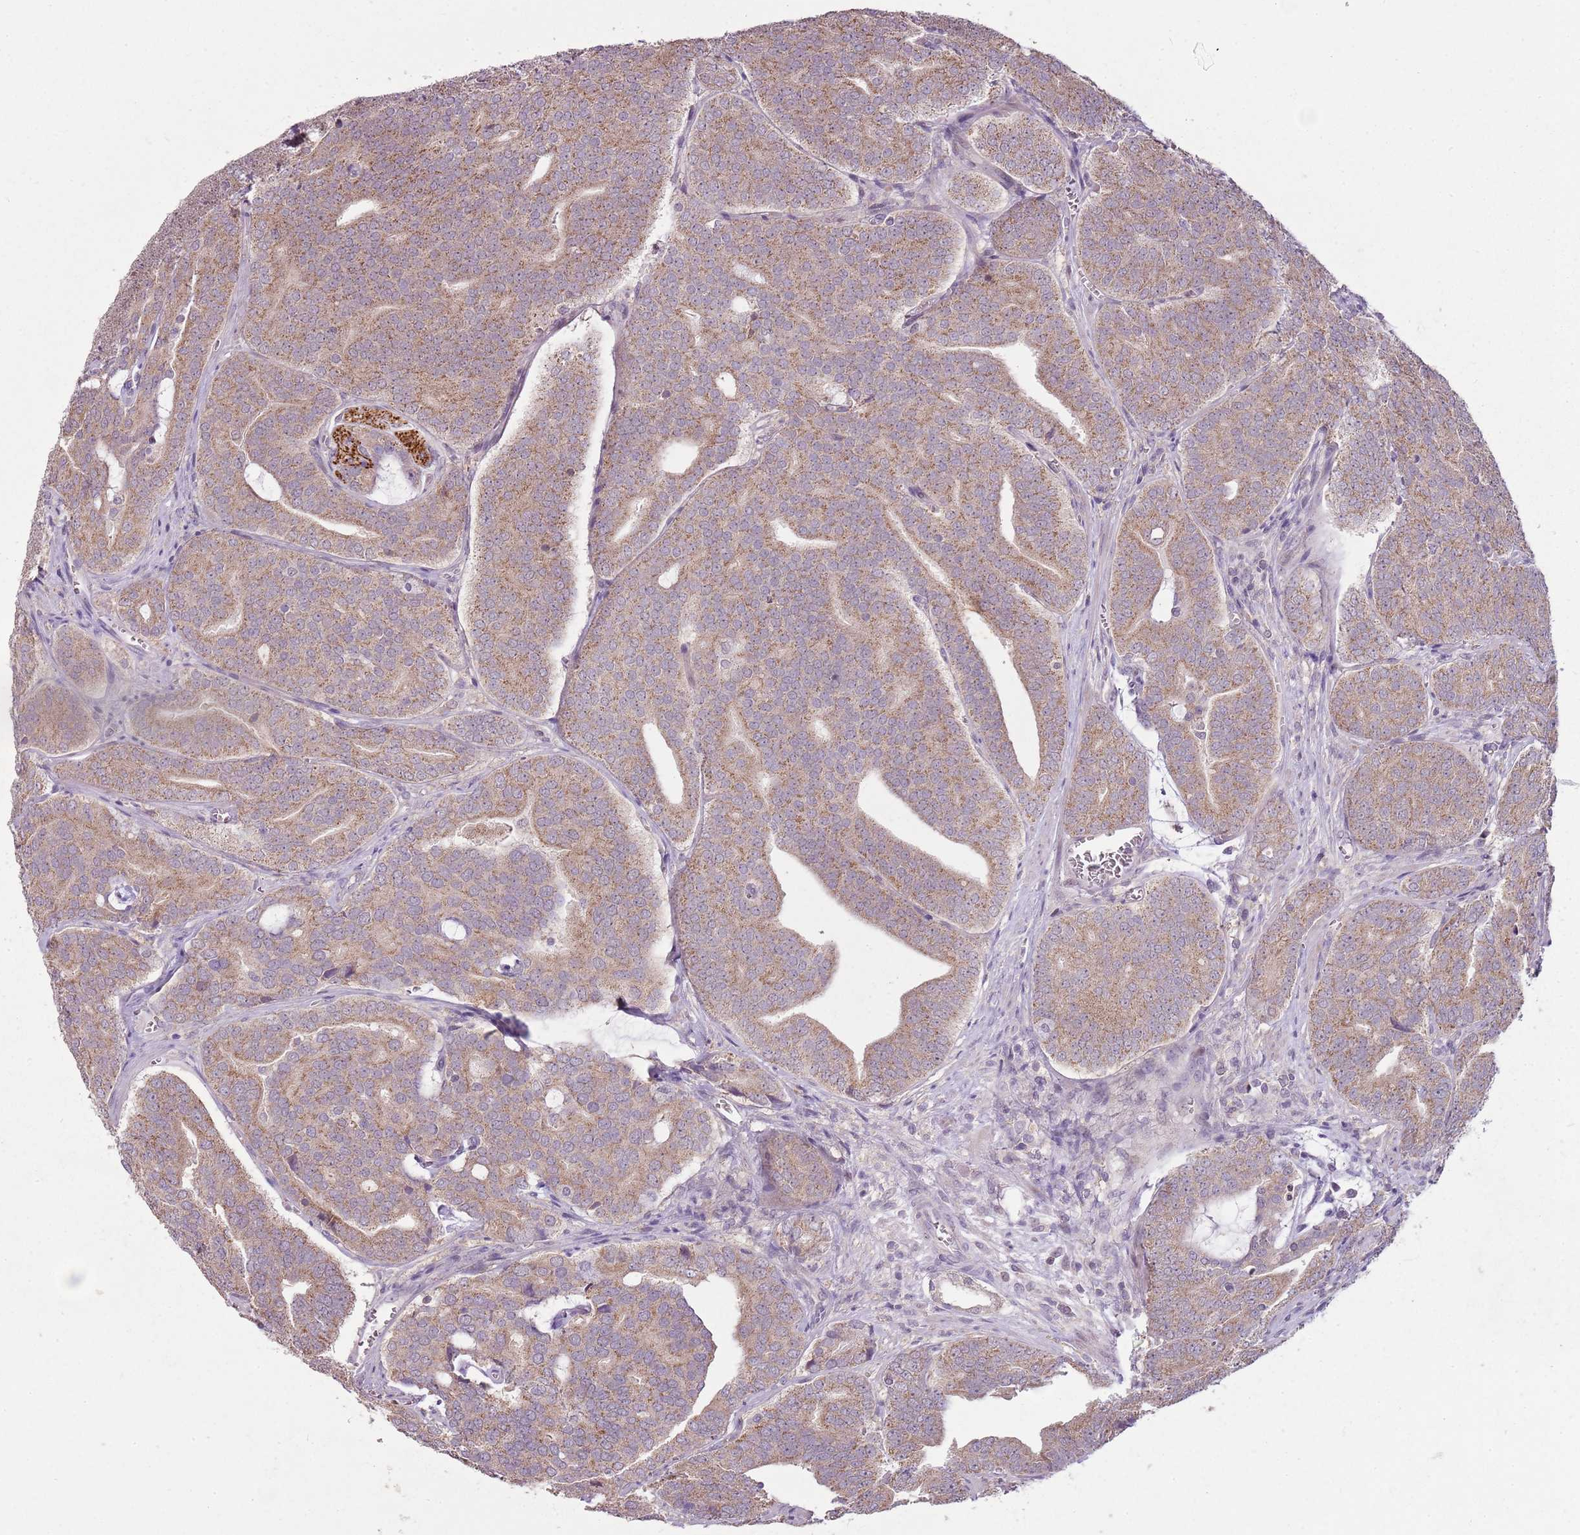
{"staining": {"intensity": "moderate", "quantity": ">75%", "location": "cytoplasmic/membranous"}, "tissue": "prostate cancer", "cell_type": "Tumor cells", "image_type": "cancer", "snomed": [{"axis": "morphology", "description": "Adenocarcinoma, High grade"}, {"axis": "topography", "description": "Prostate"}], "caption": "High-power microscopy captured an immunohistochemistry micrograph of prostate high-grade adenocarcinoma, revealing moderate cytoplasmic/membranous staining in approximately >75% of tumor cells.", "gene": "TEKT4", "patient": {"sex": "male", "age": 55}}